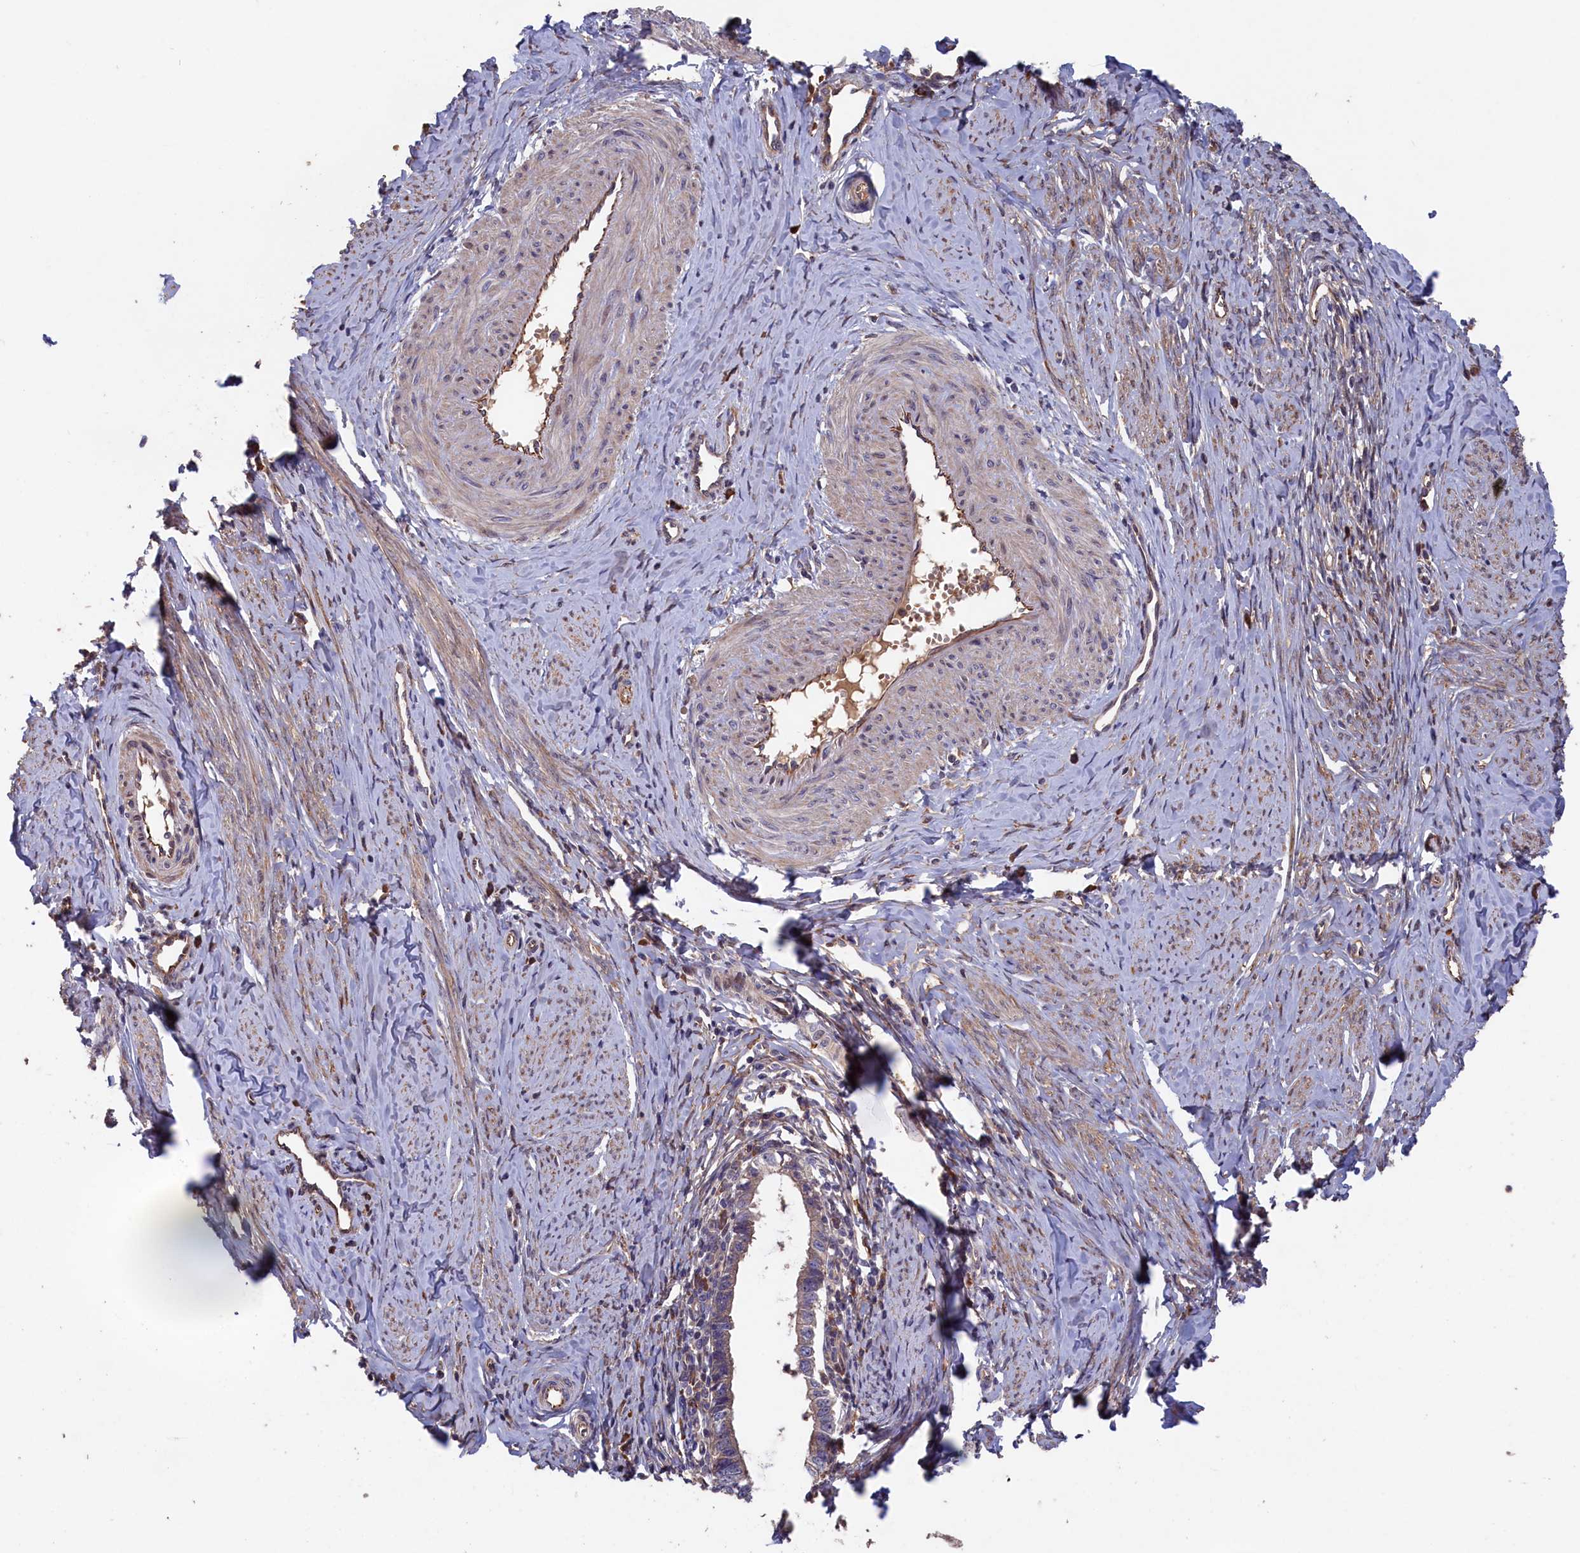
{"staining": {"intensity": "weak", "quantity": "<25%", "location": "cytoplasmic/membranous"}, "tissue": "cervical cancer", "cell_type": "Tumor cells", "image_type": "cancer", "snomed": [{"axis": "morphology", "description": "Adenocarcinoma, NOS"}, {"axis": "topography", "description": "Cervix"}], "caption": "Immunohistochemical staining of human cervical adenocarcinoma displays no significant expression in tumor cells.", "gene": "GREB1L", "patient": {"sex": "female", "age": 36}}